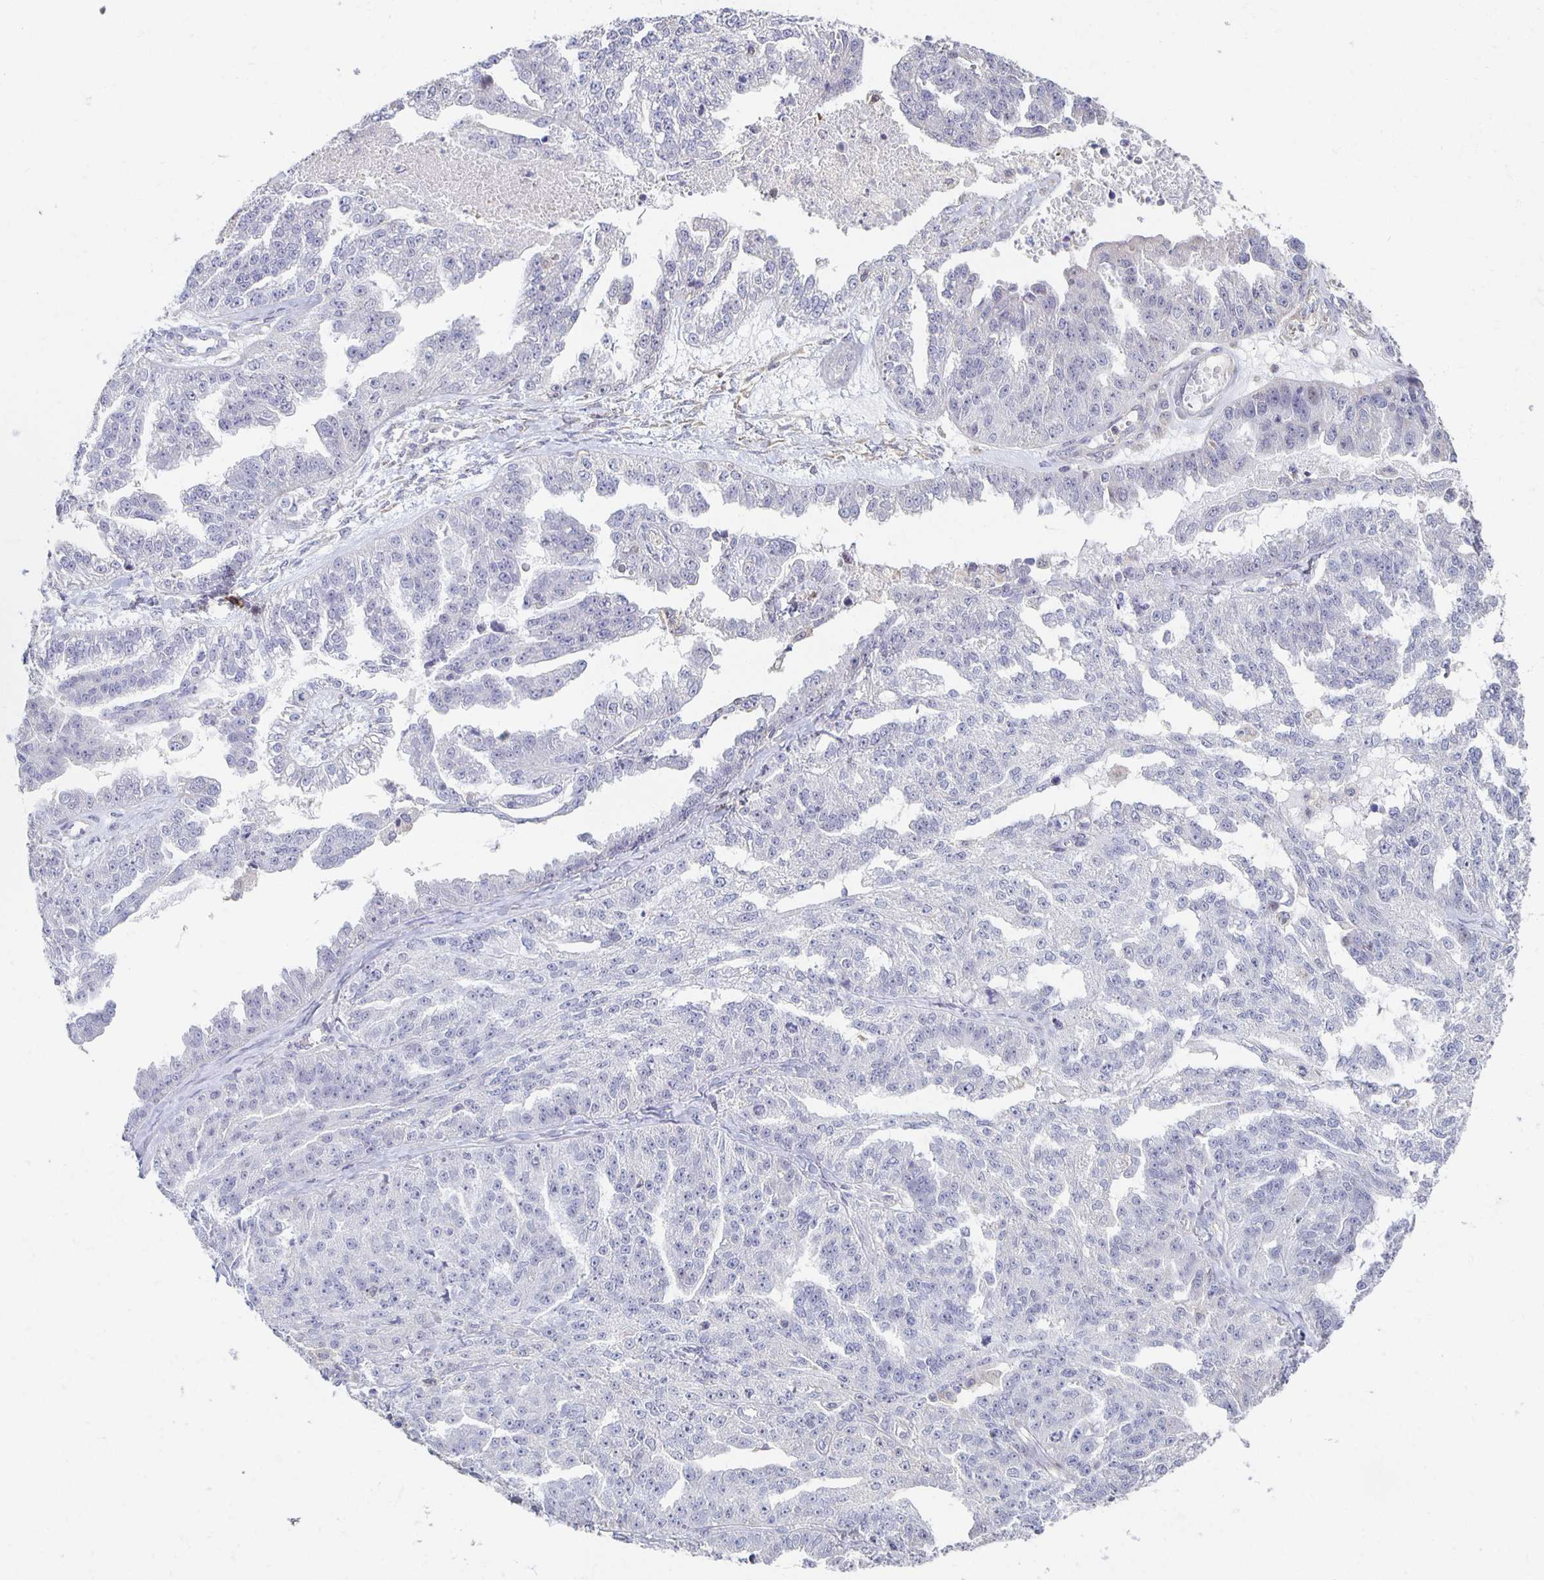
{"staining": {"intensity": "negative", "quantity": "none", "location": "none"}, "tissue": "ovarian cancer", "cell_type": "Tumor cells", "image_type": "cancer", "snomed": [{"axis": "morphology", "description": "Cystadenocarcinoma, serous, NOS"}, {"axis": "topography", "description": "Ovary"}], "caption": "The image displays no staining of tumor cells in ovarian cancer.", "gene": "ZNF692", "patient": {"sex": "female", "age": 58}}